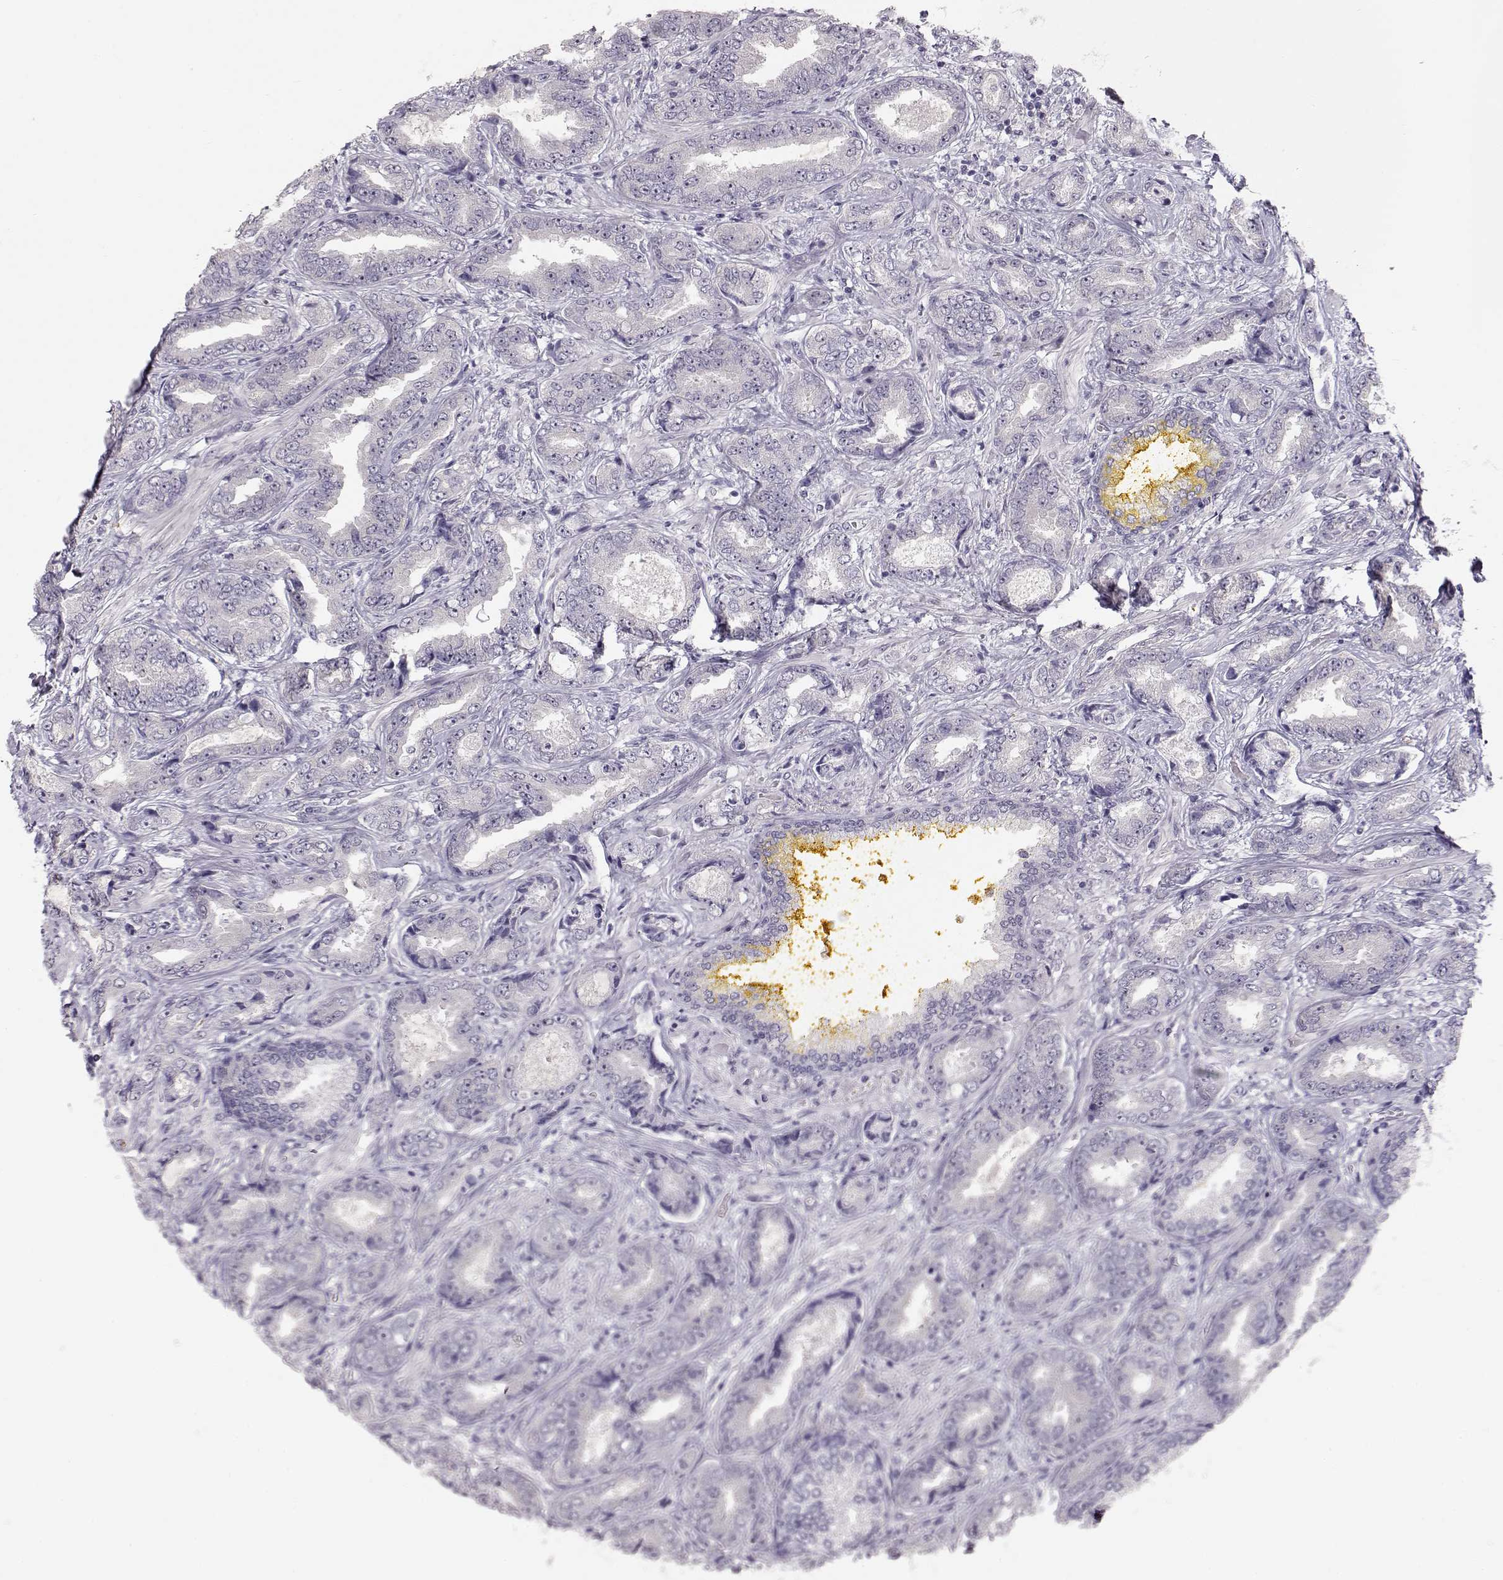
{"staining": {"intensity": "negative", "quantity": "none", "location": "none"}, "tissue": "prostate cancer", "cell_type": "Tumor cells", "image_type": "cancer", "snomed": [{"axis": "morphology", "description": "Adenocarcinoma, Low grade"}, {"axis": "topography", "description": "Prostate"}], "caption": "Tumor cells are negative for brown protein staining in adenocarcinoma (low-grade) (prostate).", "gene": "FAM205A", "patient": {"sex": "male", "age": 68}}